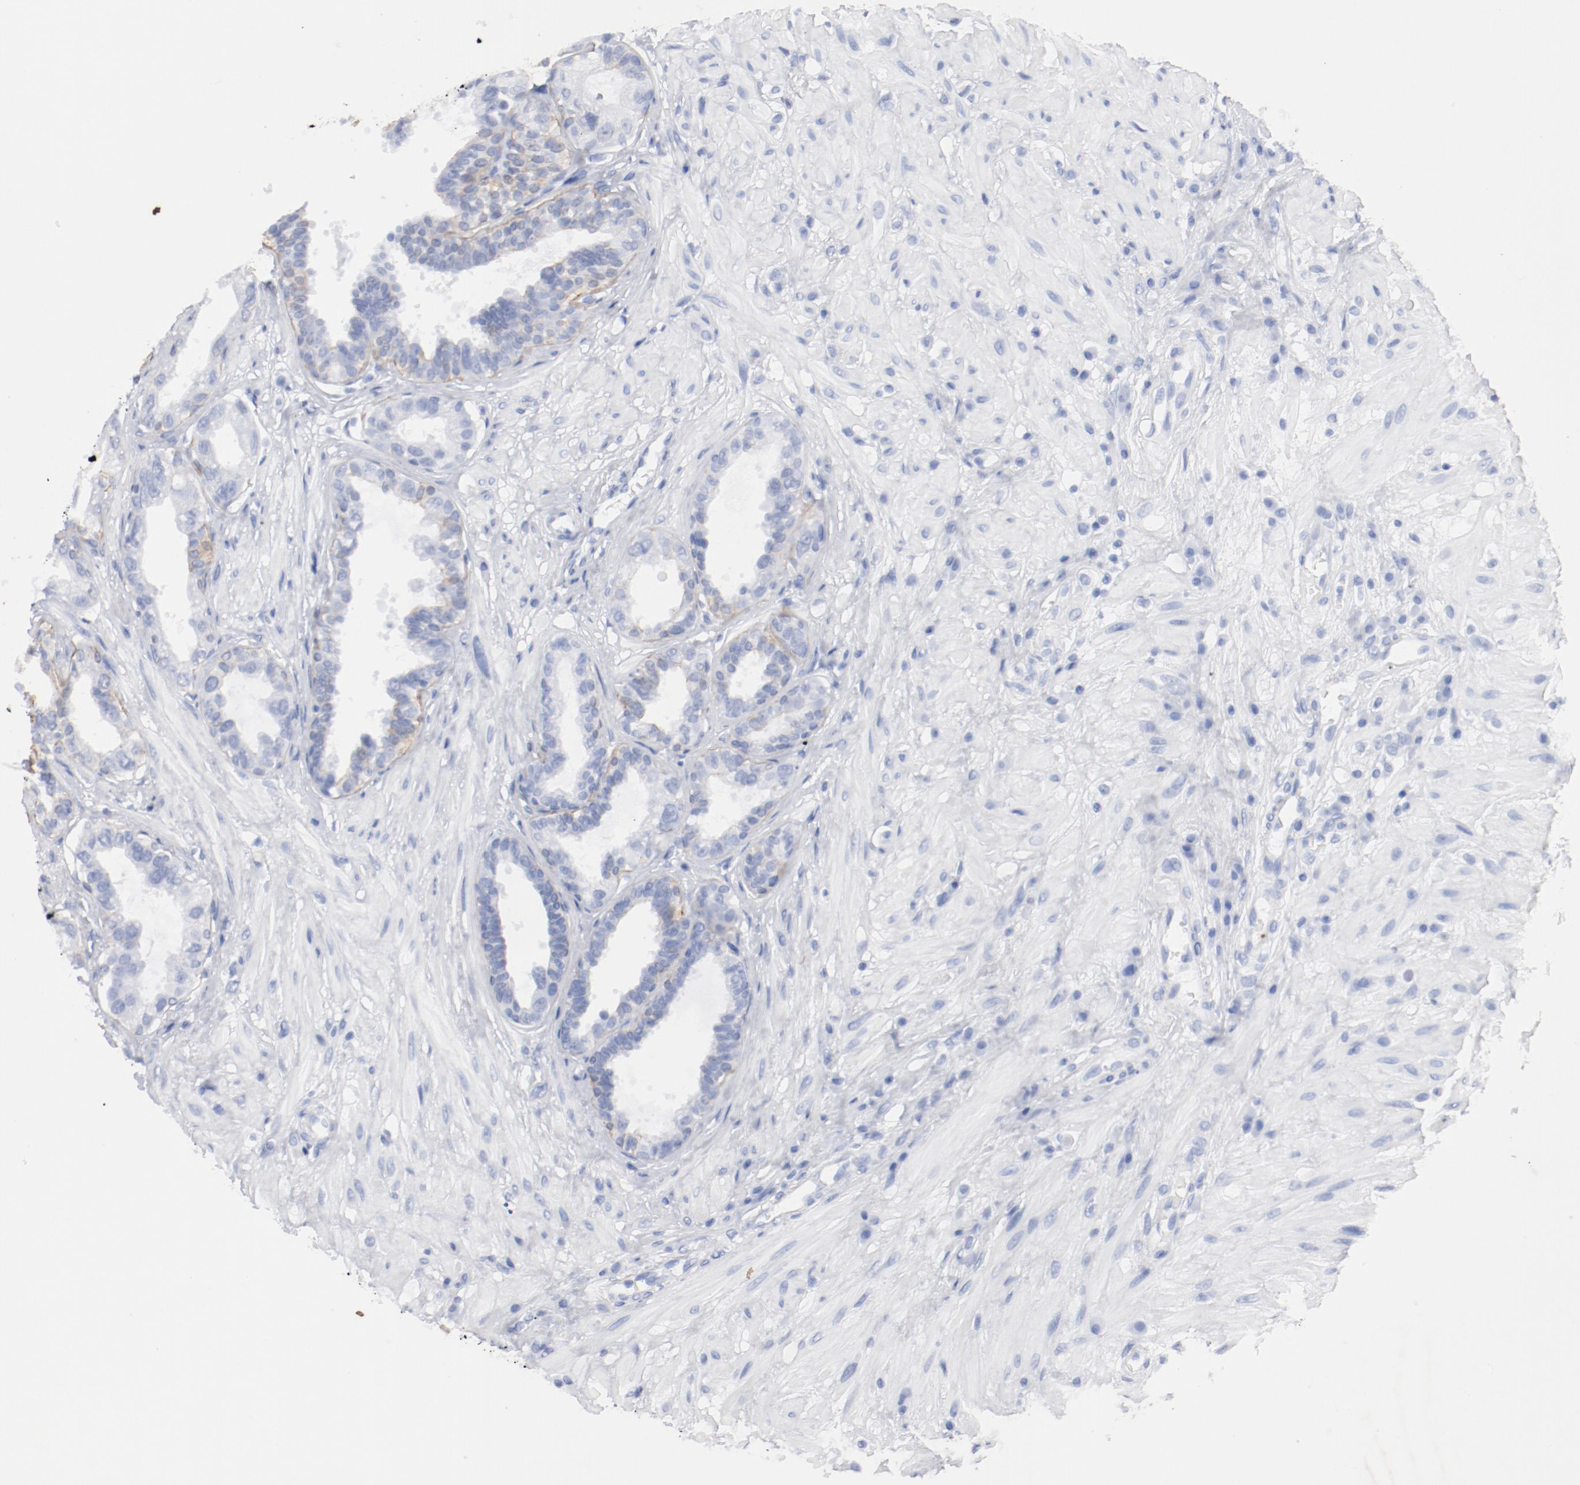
{"staining": {"intensity": "strong", "quantity": "25%-75%", "location": "cytoplasmic/membranous"}, "tissue": "seminal vesicle", "cell_type": "Glandular cells", "image_type": "normal", "snomed": [{"axis": "morphology", "description": "Normal tissue, NOS"}, {"axis": "topography", "description": "Seminal veicle"}], "caption": "Benign seminal vesicle demonstrates strong cytoplasmic/membranous expression in about 25%-75% of glandular cells The staining was performed using DAB (3,3'-diaminobenzidine) to visualize the protein expression in brown, while the nuclei were stained in blue with hematoxylin (Magnification: 20x)..", "gene": "TSPAN6", "patient": {"sex": "male", "age": 61}}